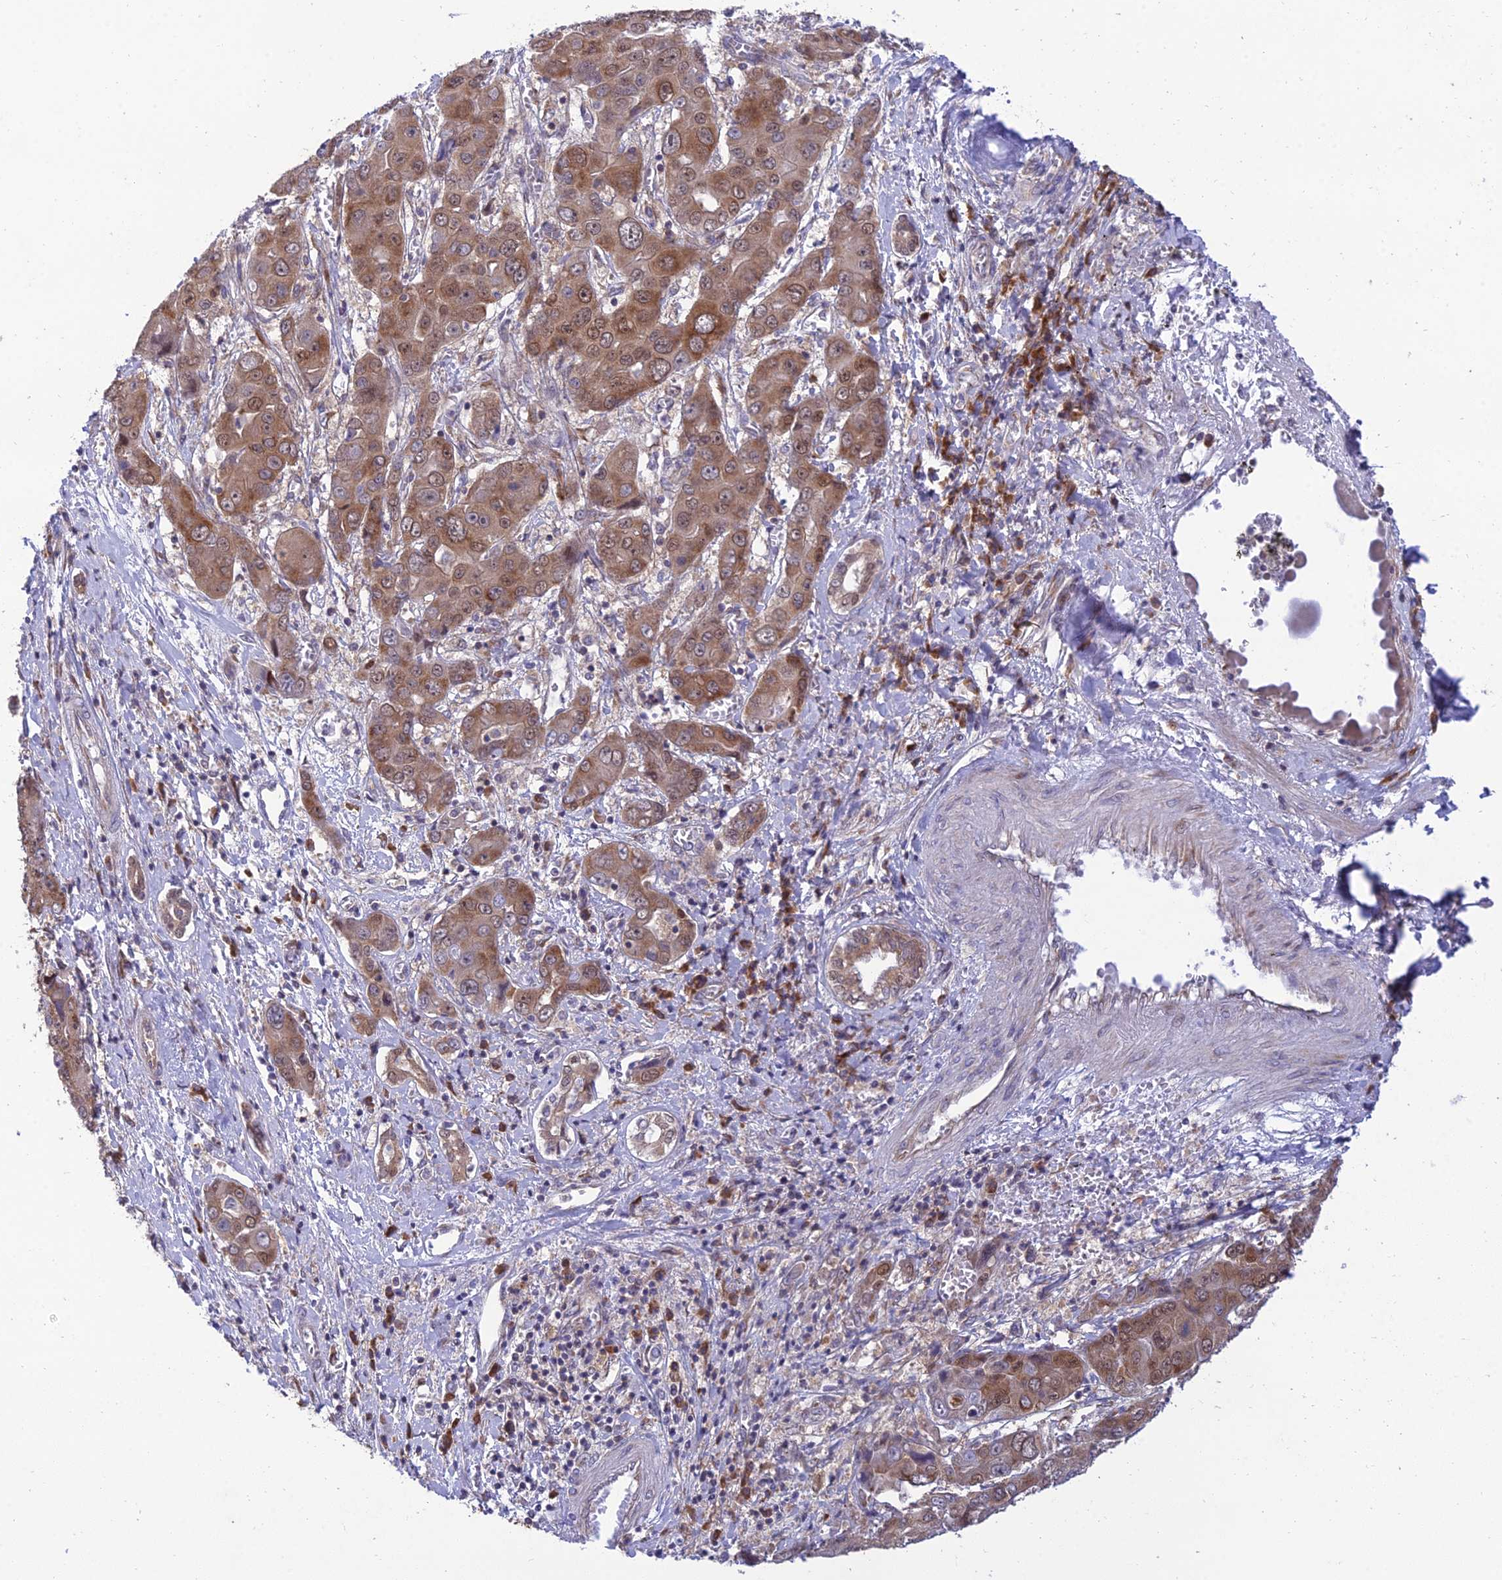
{"staining": {"intensity": "moderate", "quantity": "25%-75%", "location": "cytoplasmic/membranous,nuclear"}, "tissue": "liver cancer", "cell_type": "Tumor cells", "image_type": "cancer", "snomed": [{"axis": "morphology", "description": "Cholangiocarcinoma"}, {"axis": "topography", "description": "Liver"}], "caption": "A medium amount of moderate cytoplasmic/membranous and nuclear expression is appreciated in about 25%-75% of tumor cells in liver cancer tissue. Immunohistochemistry stains the protein of interest in brown and the nuclei are stained blue.", "gene": "CLCN7", "patient": {"sex": "male", "age": 67}}